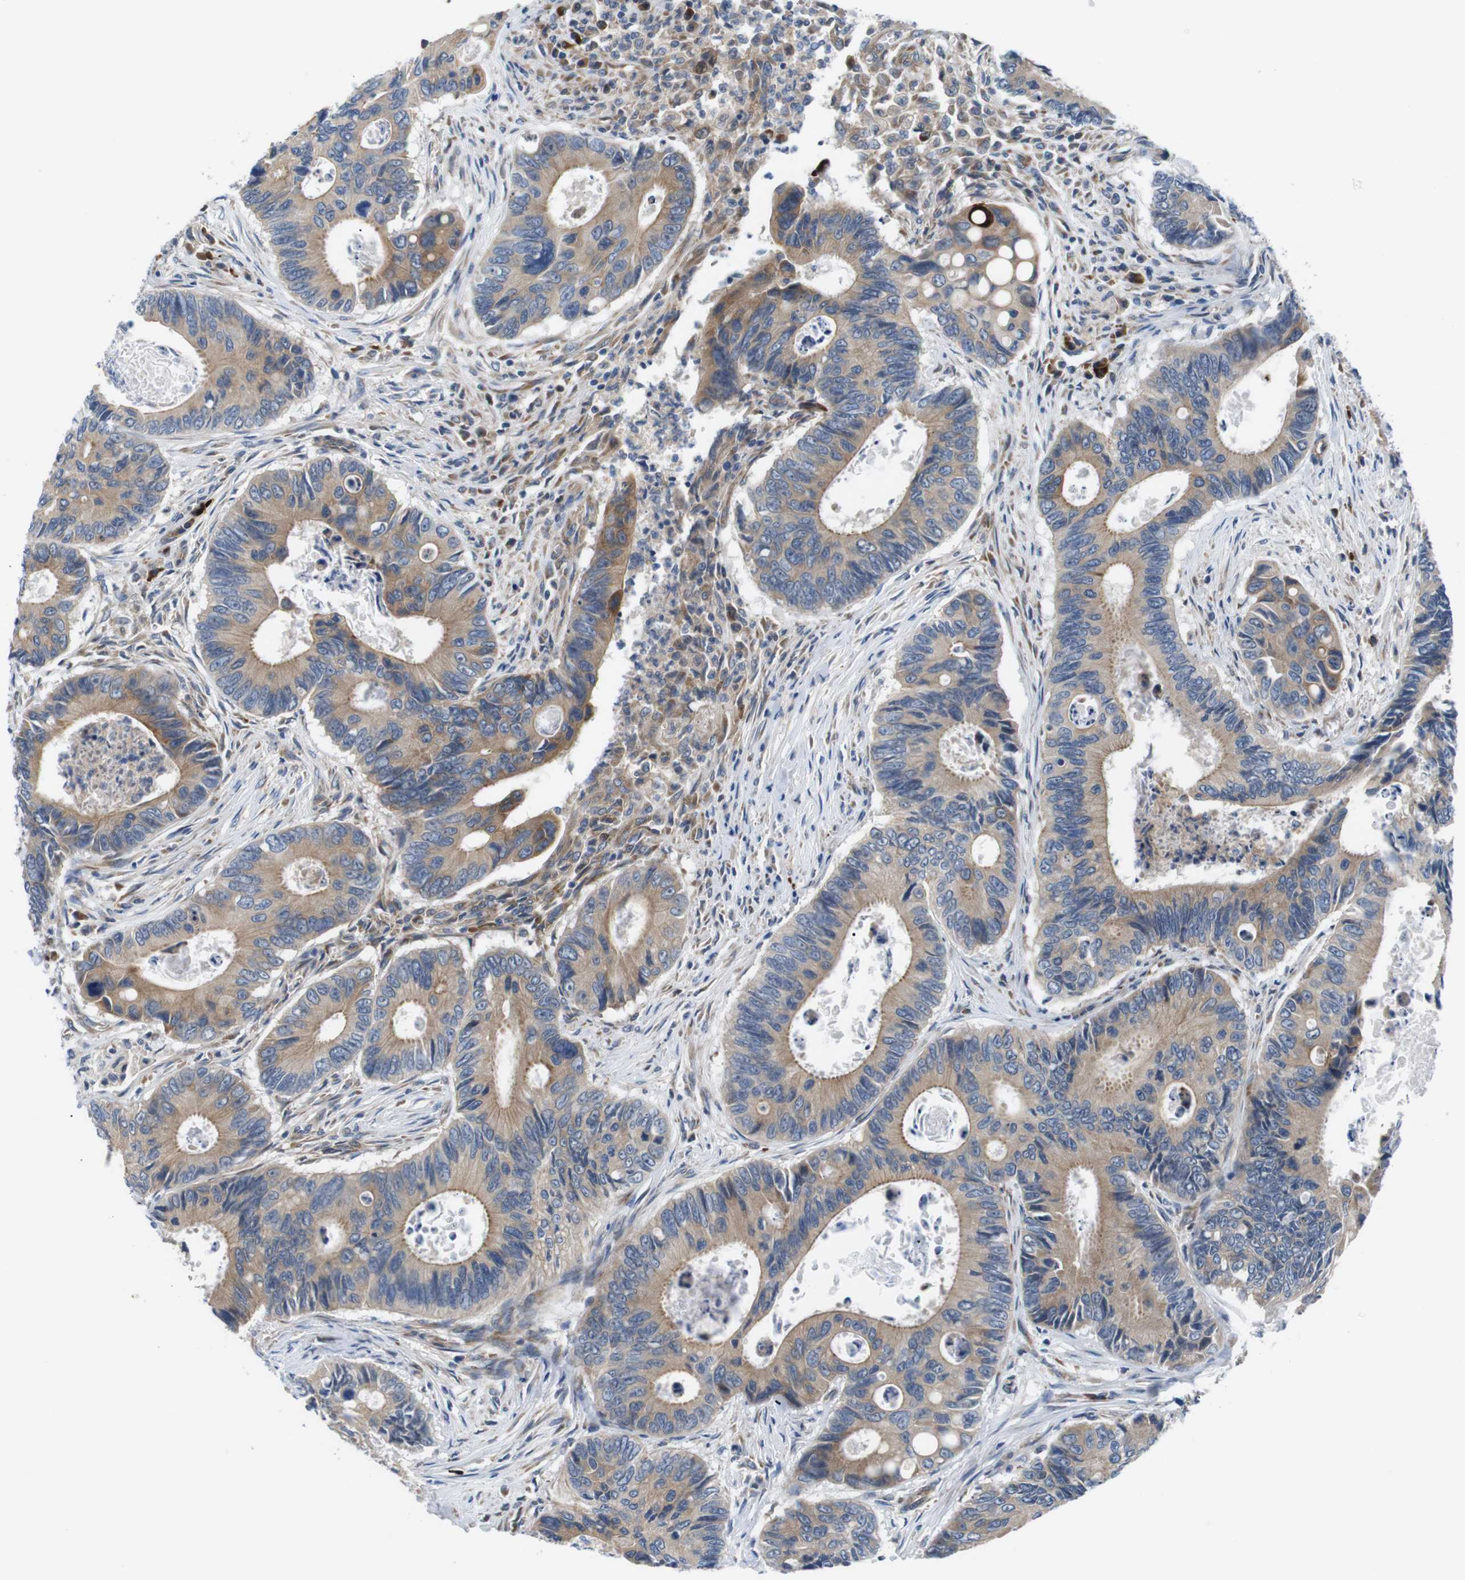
{"staining": {"intensity": "moderate", "quantity": ">75%", "location": "cytoplasmic/membranous"}, "tissue": "colorectal cancer", "cell_type": "Tumor cells", "image_type": "cancer", "snomed": [{"axis": "morphology", "description": "Inflammation, NOS"}, {"axis": "morphology", "description": "Adenocarcinoma, NOS"}, {"axis": "topography", "description": "Colon"}], "caption": "Protein staining exhibits moderate cytoplasmic/membranous positivity in about >75% of tumor cells in colorectal cancer (adenocarcinoma). Using DAB (brown) and hematoxylin (blue) stains, captured at high magnification using brightfield microscopy.", "gene": "JAK1", "patient": {"sex": "male", "age": 72}}